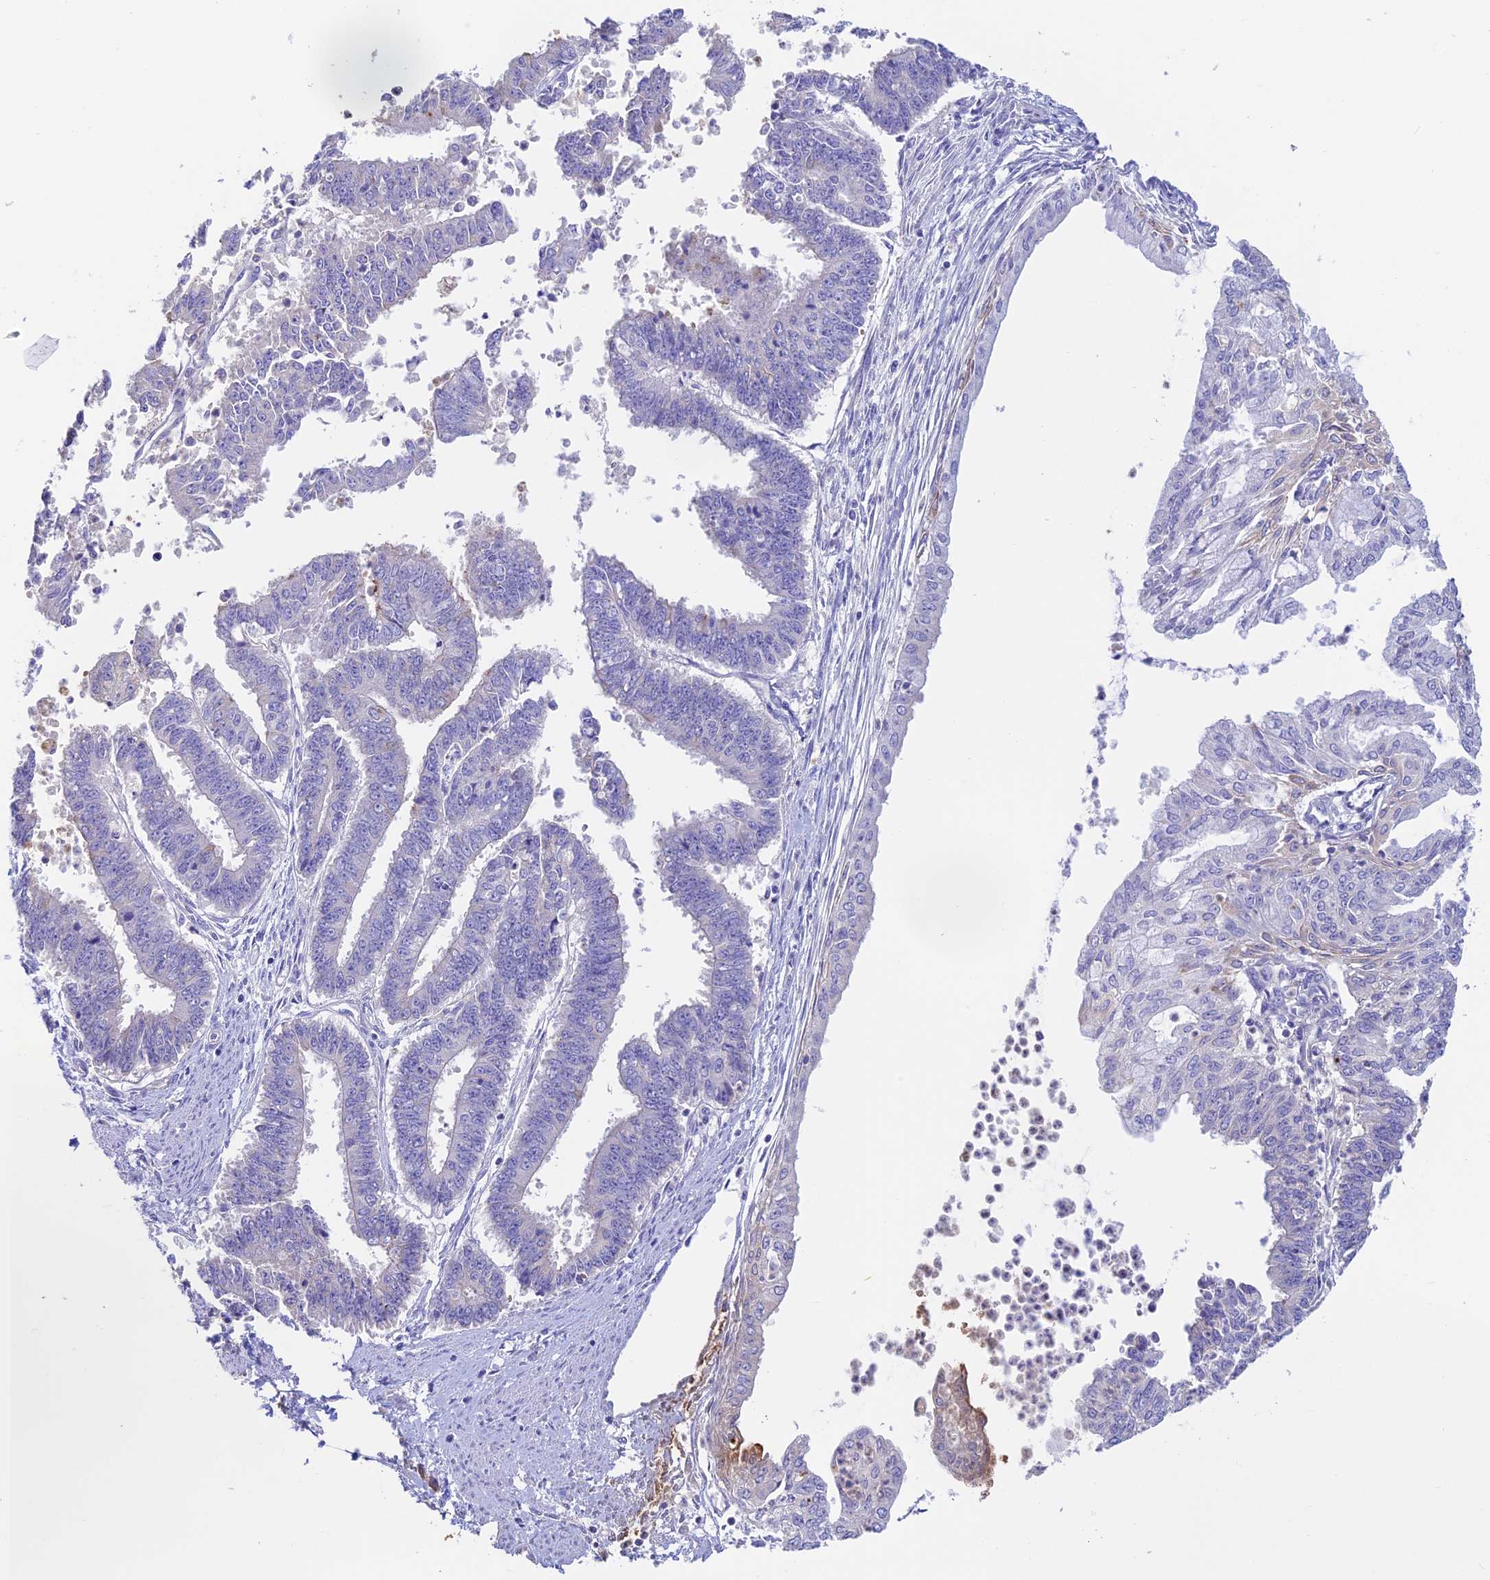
{"staining": {"intensity": "negative", "quantity": "none", "location": "none"}, "tissue": "endometrial cancer", "cell_type": "Tumor cells", "image_type": "cancer", "snomed": [{"axis": "morphology", "description": "Adenocarcinoma, NOS"}, {"axis": "topography", "description": "Endometrium"}], "caption": "A histopathology image of human endometrial cancer is negative for staining in tumor cells.", "gene": "EMC3", "patient": {"sex": "female", "age": 73}}